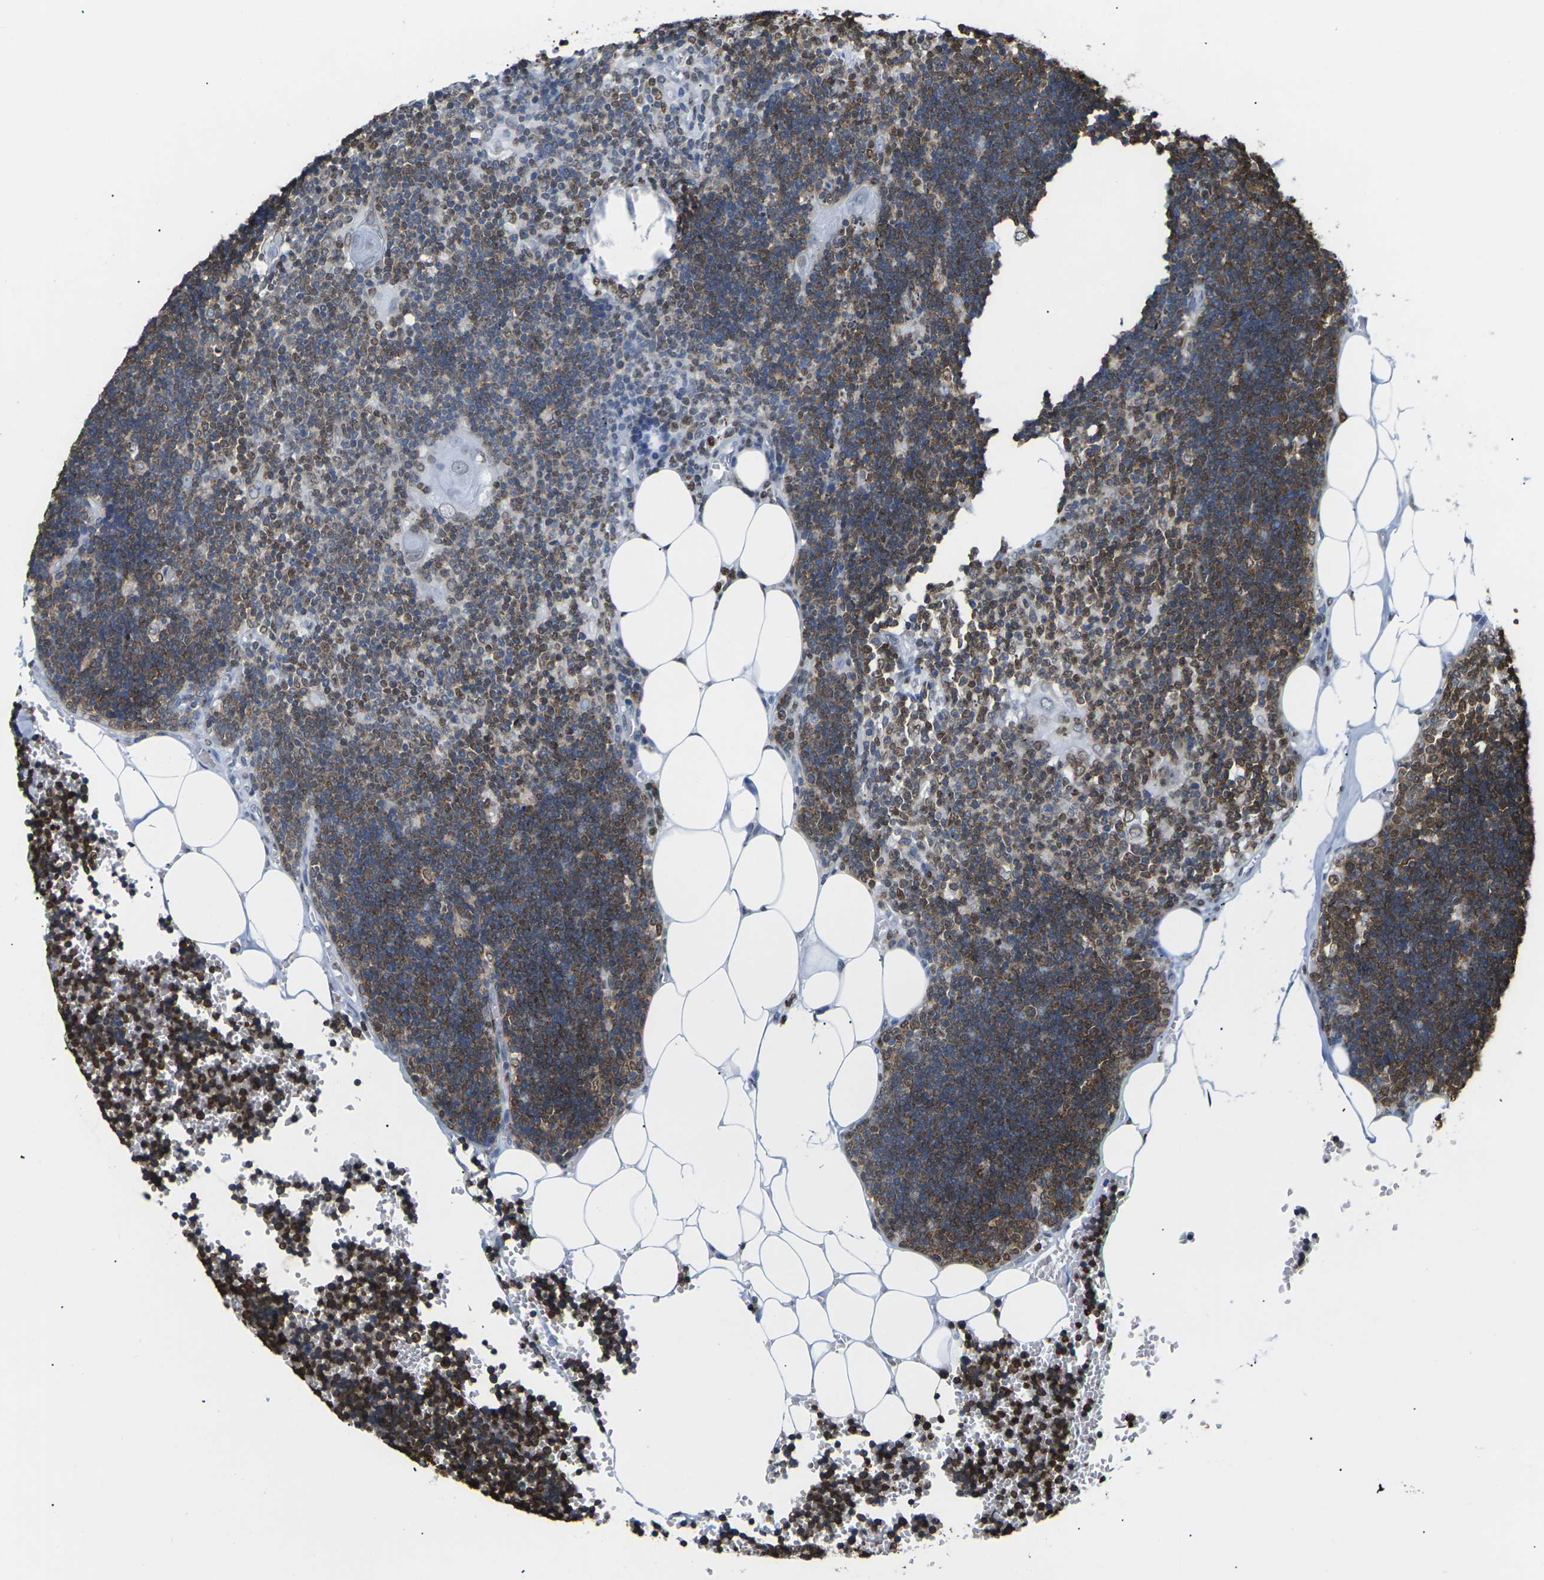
{"staining": {"intensity": "moderate", "quantity": ">75%", "location": "nuclear"}, "tissue": "lymph node", "cell_type": "Germinal center cells", "image_type": "normal", "snomed": [{"axis": "morphology", "description": "Normal tissue, NOS"}, {"axis": "topography", "description": "Lymph node"}], "caption": "Immunohistochemical staining of normal lymph node reveals >75% levels of moderate nuclear protein positivity in approximately >75% of germinal center cells.", "gene": "H2AC21", "patient": {"sex": "male", "age": 33}}